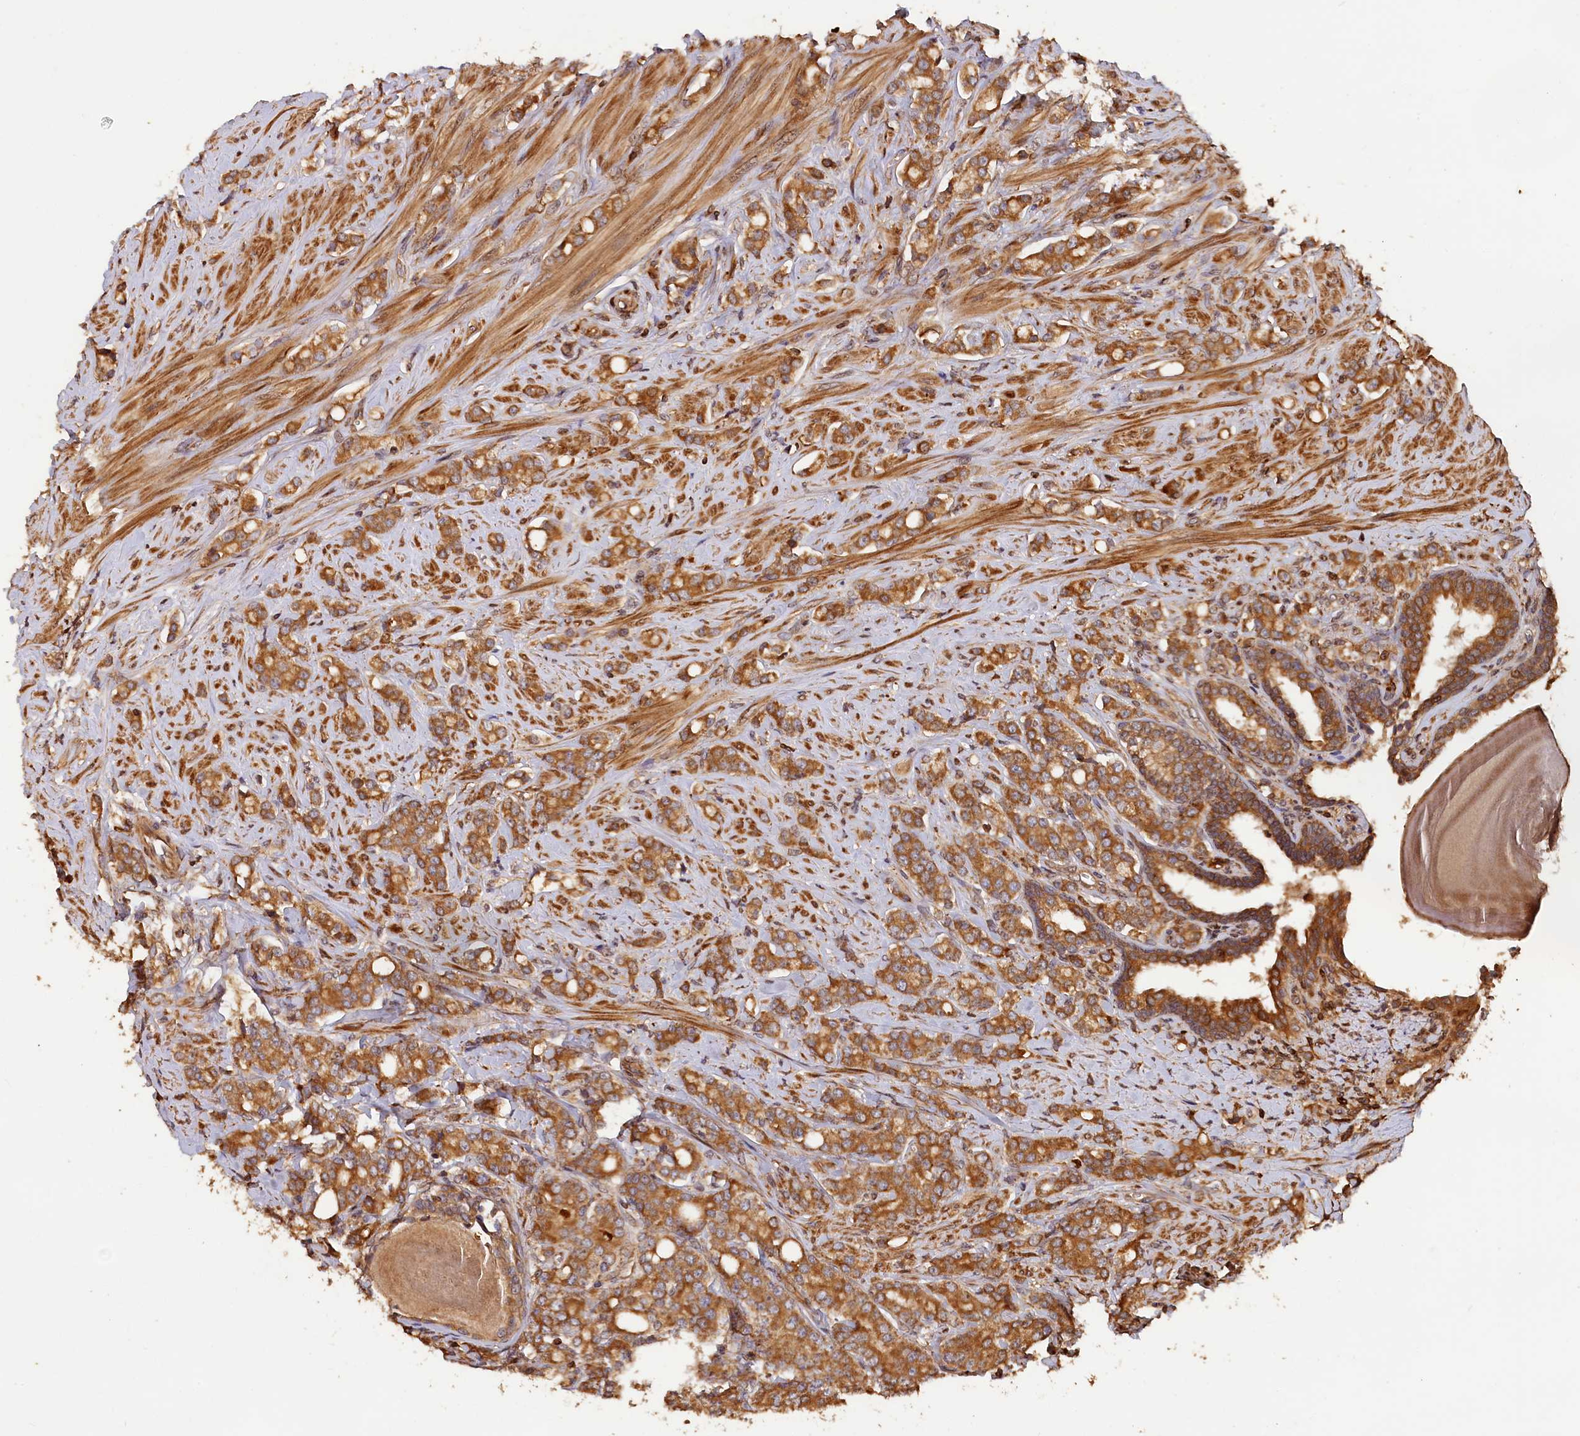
{"staining": {"intensity": "moderate", "quantity": ">75%", "location": "cytoplasmic/membranous"}, "tissue": "prostate cancer", "cell_type": "Tumor cells", "image_type": "cancer", "snomed": [{"axis": "morphology", "description": "Adenocarcinoma, High grade"}, {"axis": "topography", "description": "Prostate"}], "caption": "Immunohistochemical staining of human high-grade adenocarcinoma (prostate) displays medium levels of moderate cytoplasmic/membranous protein positivity in approximately >75% of tumor cells.", "gene": "HMOX2", "patient": {"sex": "male", "age": 62}}